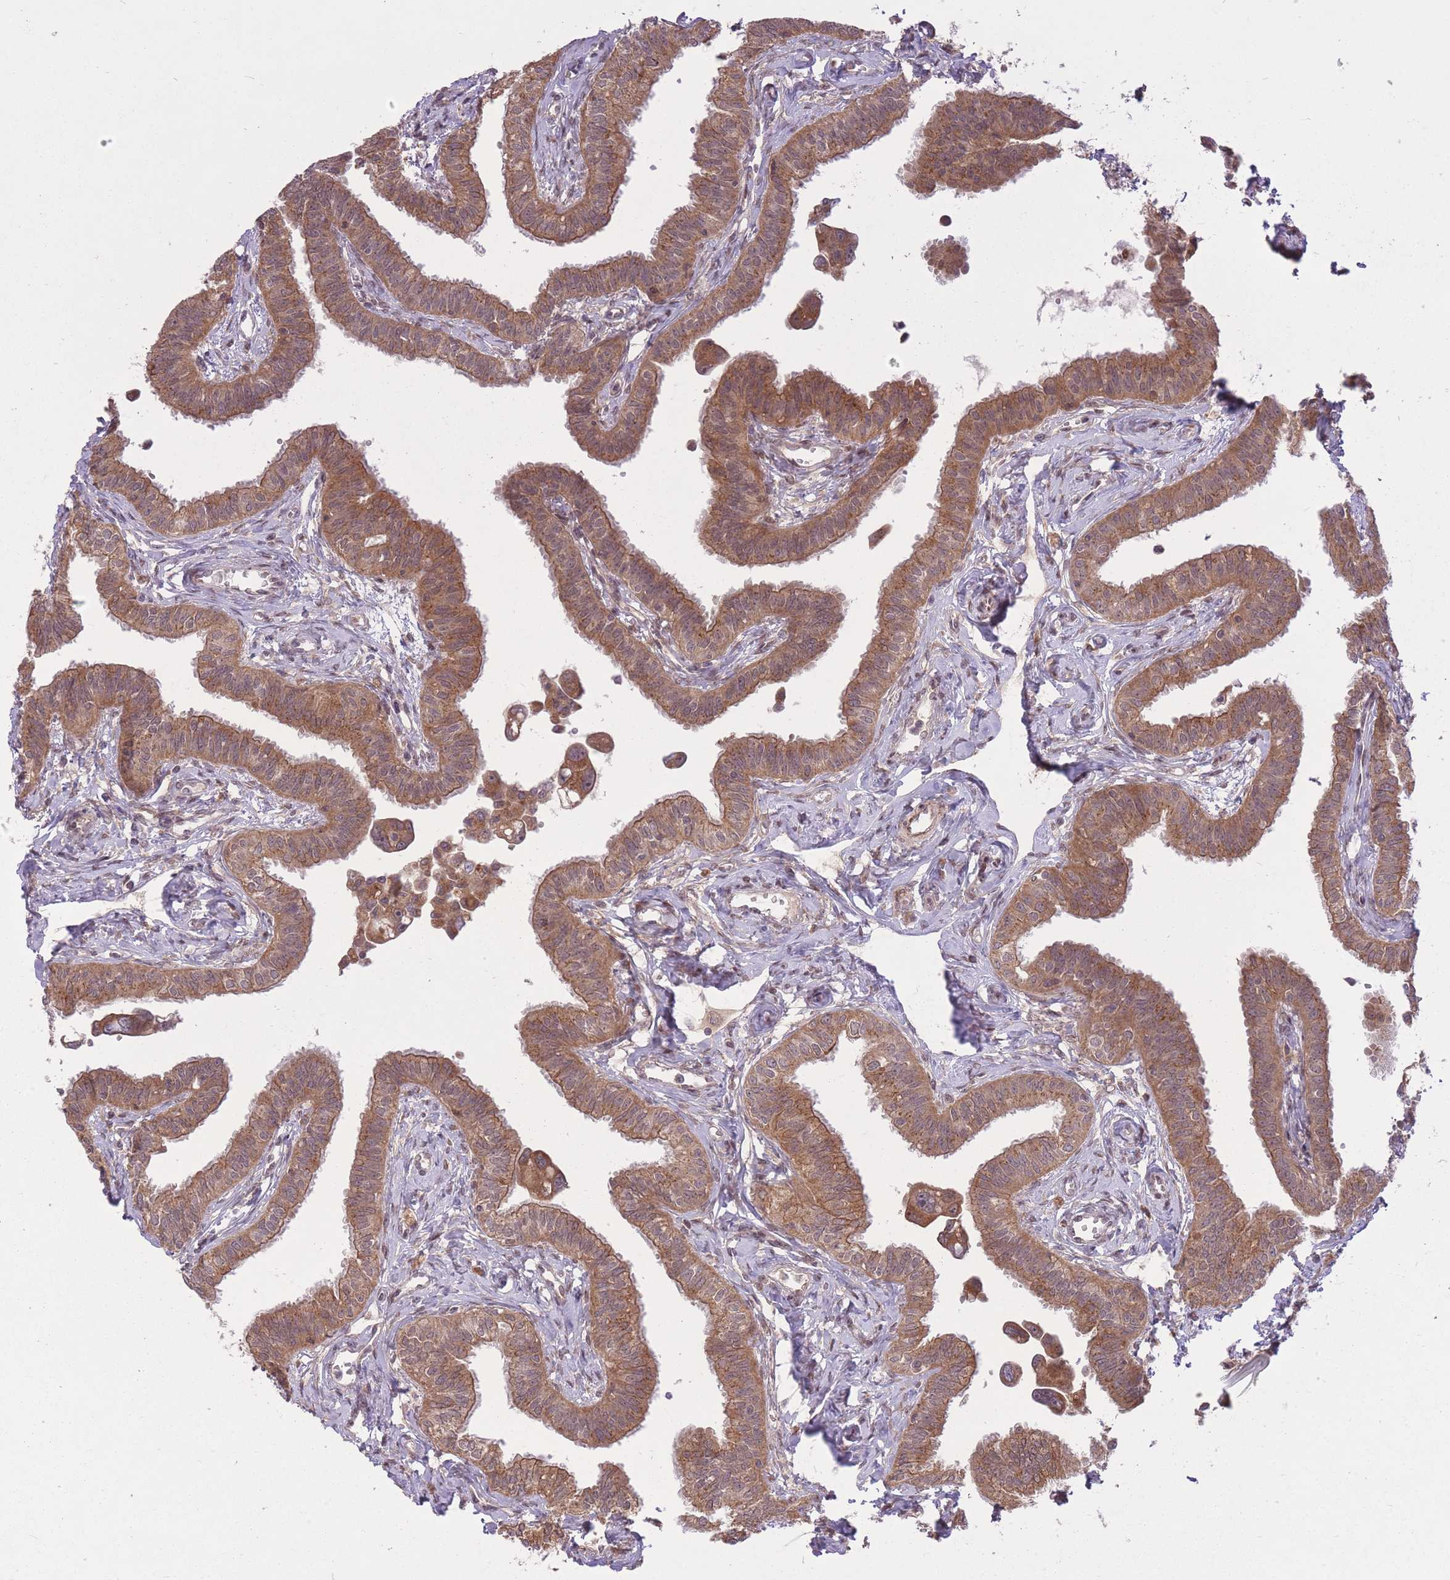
{"staining": {"intensity": "moderate", "quantity": ">75%", "location": "cytoplasmic/membranous"}, "tissue": "fallopian tube", "cell_type": "Glandular cells", "image_type": "normal", "snomed": [{"axis": "morphology", "description": "Normal tissue, NOS"}, {"axis": "morphology", "description": "Carcinoma, NOS"}, {"axis": "topography", "description": "Fallopian tube"}, {"axis": "topography", "description": "Ovary"}], "caption": "This histopathology image shows IHC staining of unremarkable fallopian tube, with medium moderate cytoplasmic/membranous expression in approximately >75% of glandular cells.", "gene": "ZNF391", "patient": {"sex": "female", "age": 59}}